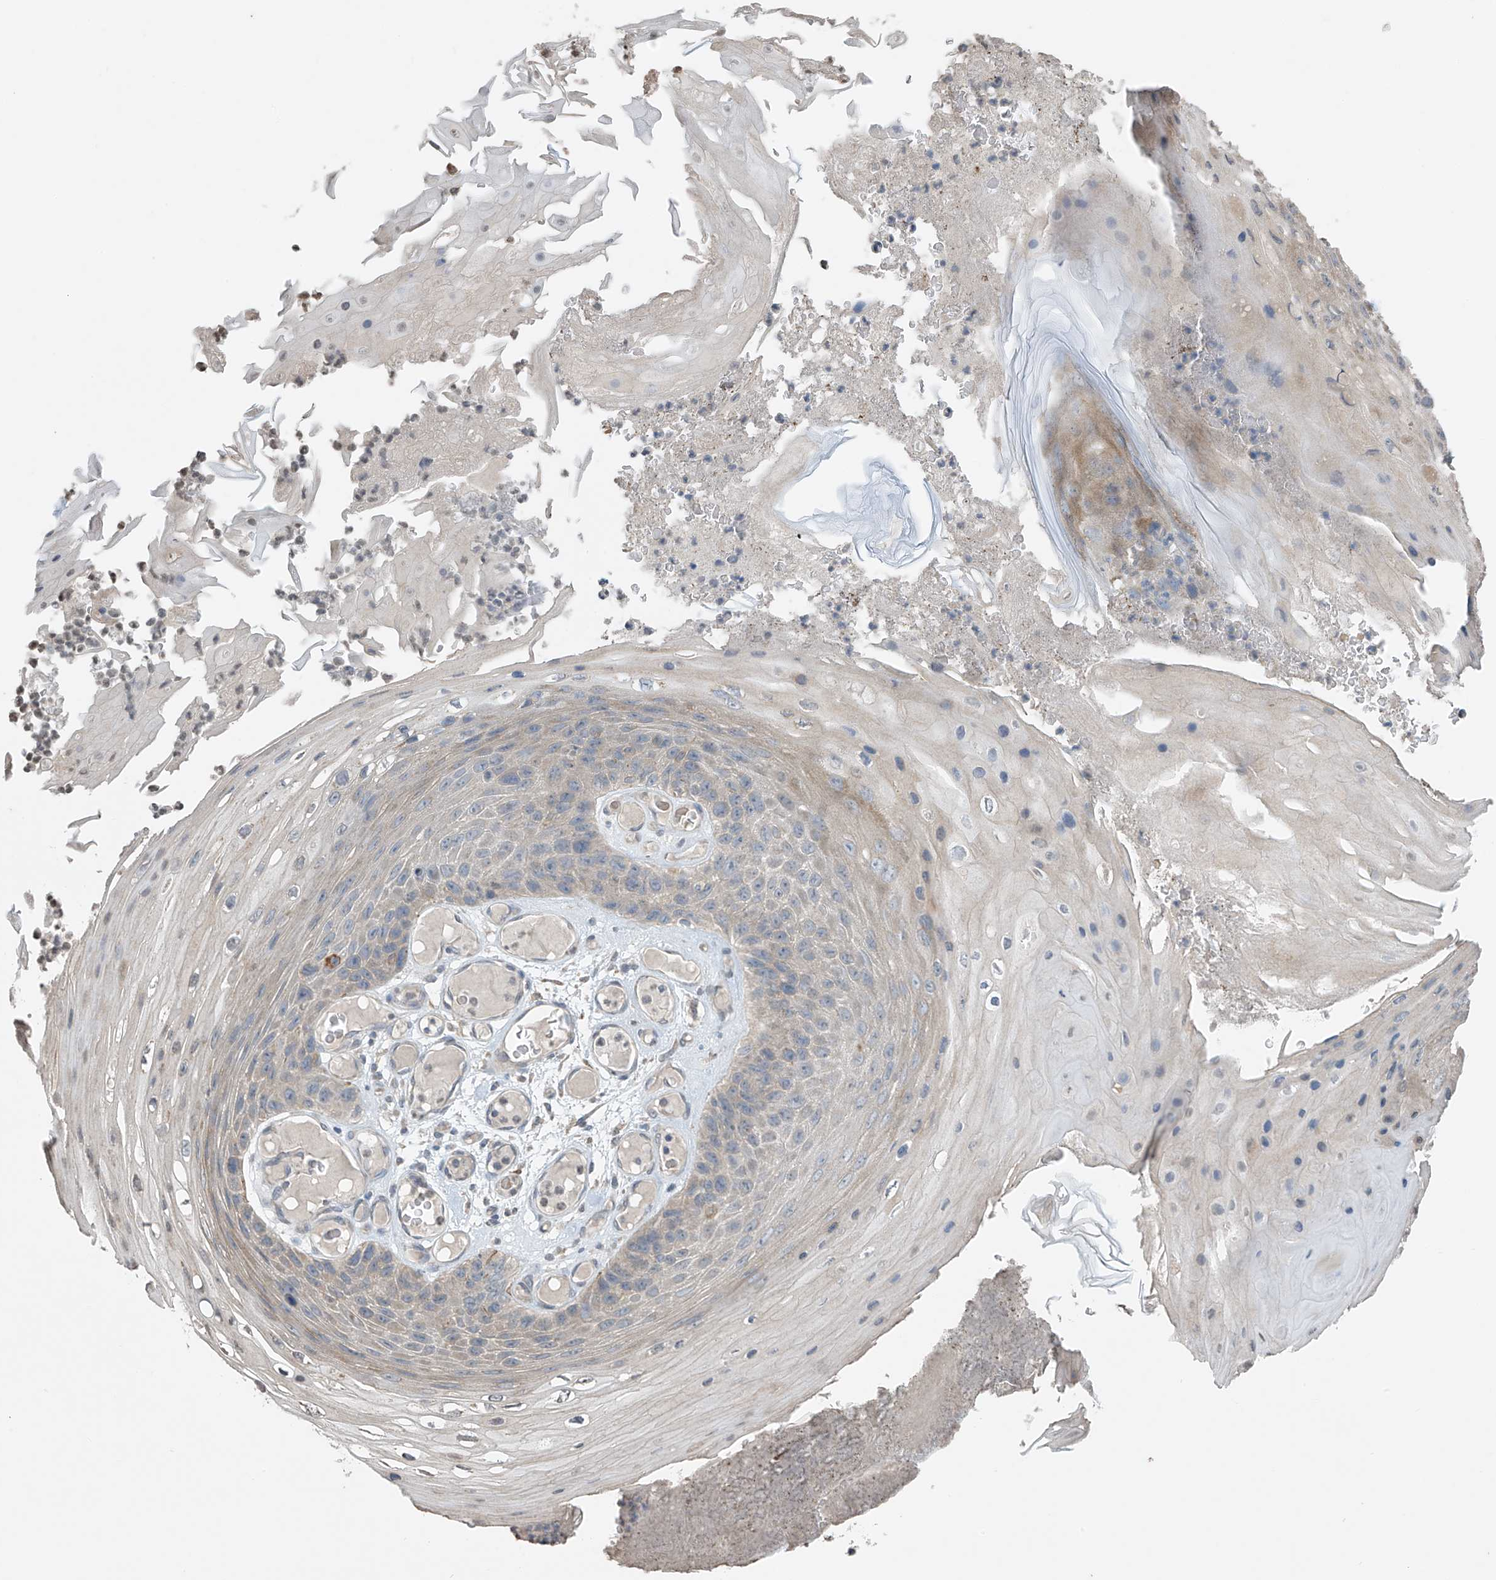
{"staining": {"intensity": "negative", "quantity": "none", "location": "none"}, "tissue": "skin cancer", "cell_type": "Tumor cells", "image_type": "cancer", "snomed": [{"axis": "morphology", "description": "Squamous cell carcinoma, NOS"}, {"axis": "topography", "description": "Skin"}], "caption": "A high-resolution image shows immunohistochemistry staining of skin cancer, which shows no significant positivity in tumor cells.", "gene": "HOXA11", "patient": {"sex": "female", "age": 88}}